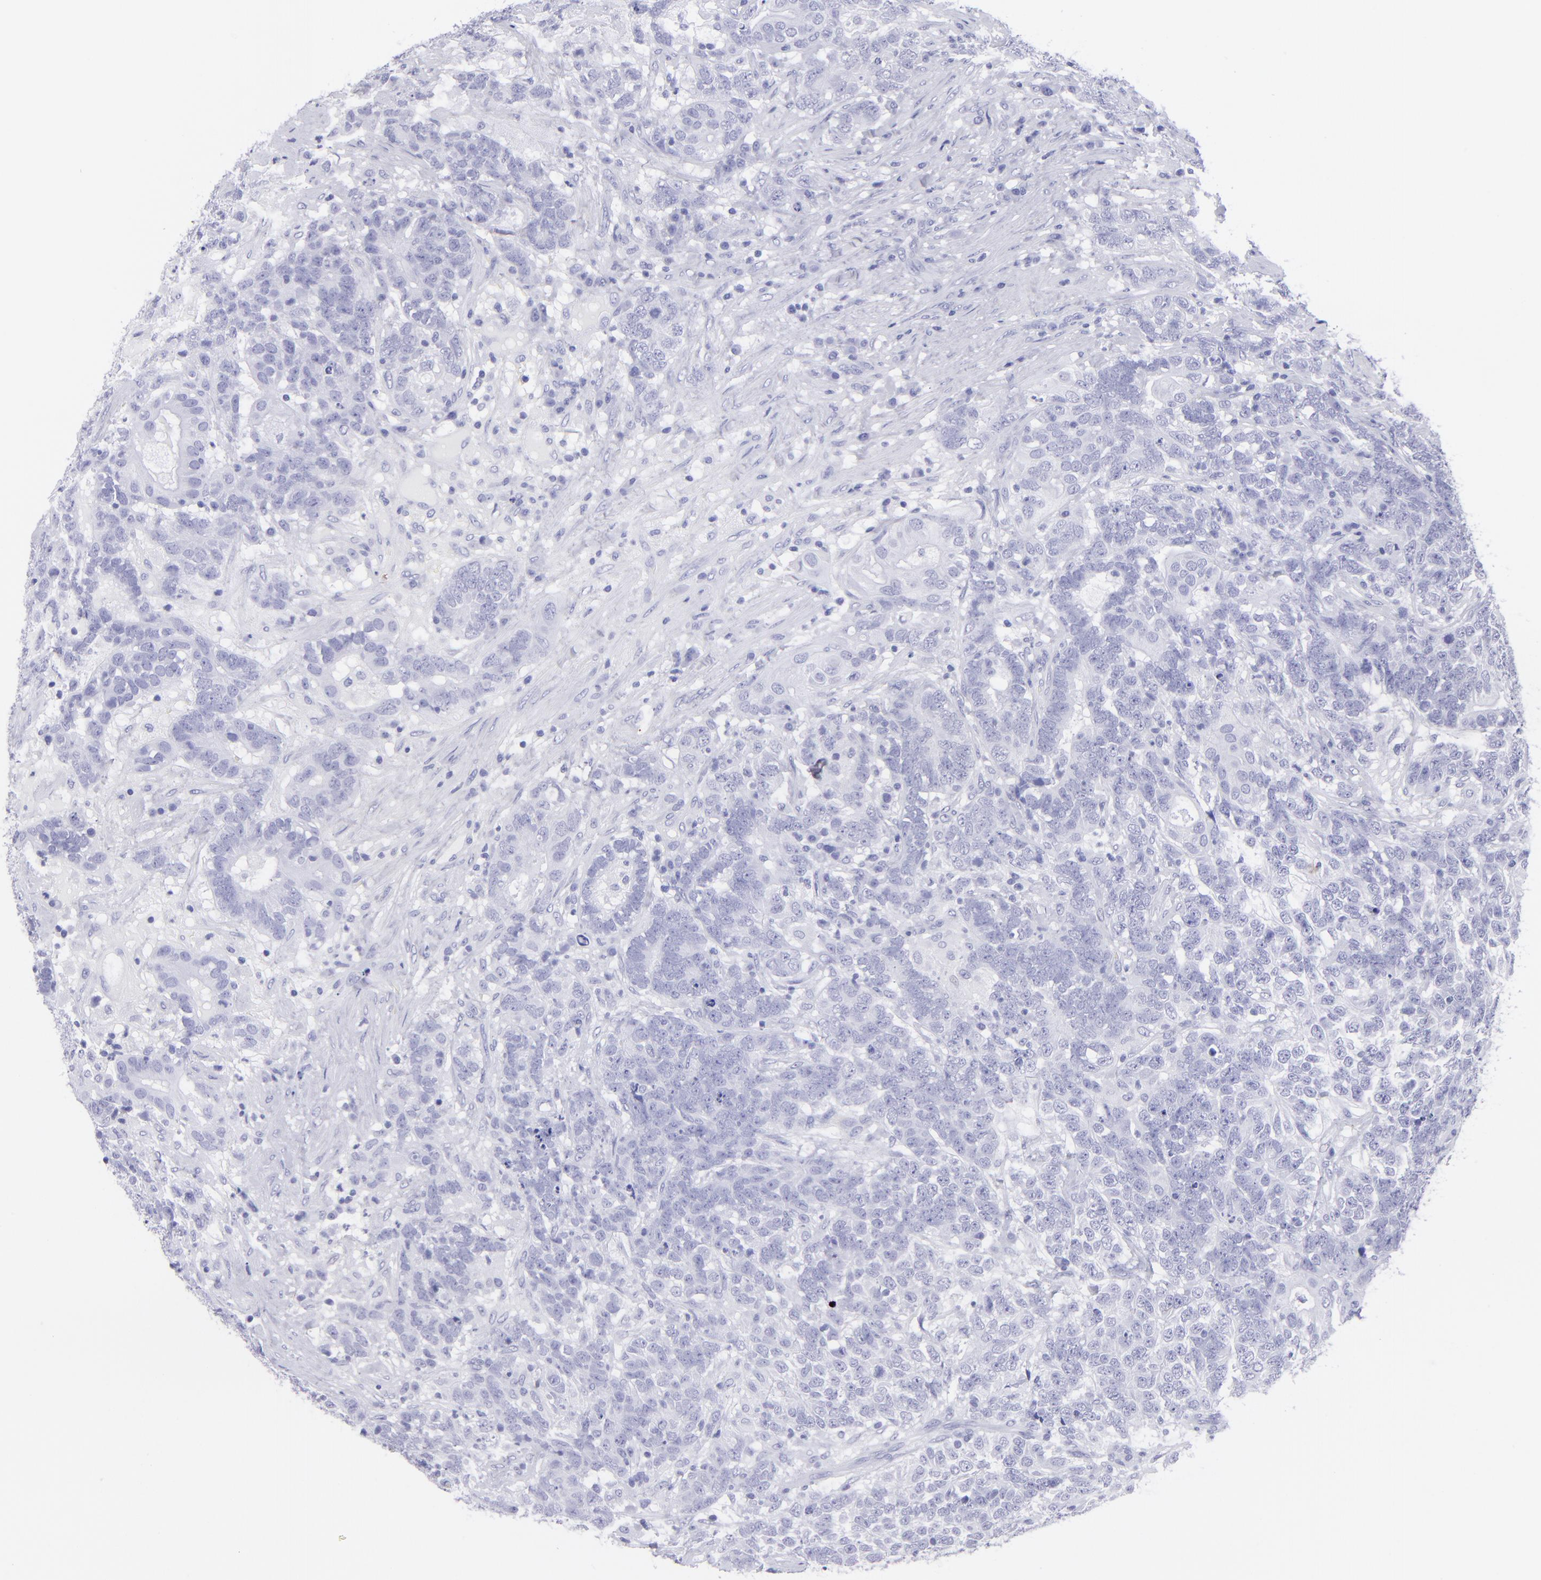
{"staining": {"intensity": "negative", "quantity": "none", "location": "none"}, "tissue": "testis cancer", "cell_type": "Tumor cells", "image_type": "cancer", "snomed": [{"axis": "morphology", "description": "Carcinoma, Embryonal, NOS"}, {"axis": "topography", "description": "Testis"}], "caption": "High magnification brightfield microscopy of testis cancer (embryonal carcinoma) stained with DAB (3,3'-diaminobenzidine) (brown) and counterstained with hematoxylin (blue): tumor cells show no significant expression.", "gene": "CNP", "patient": {"sex": "male", "age": 26}}